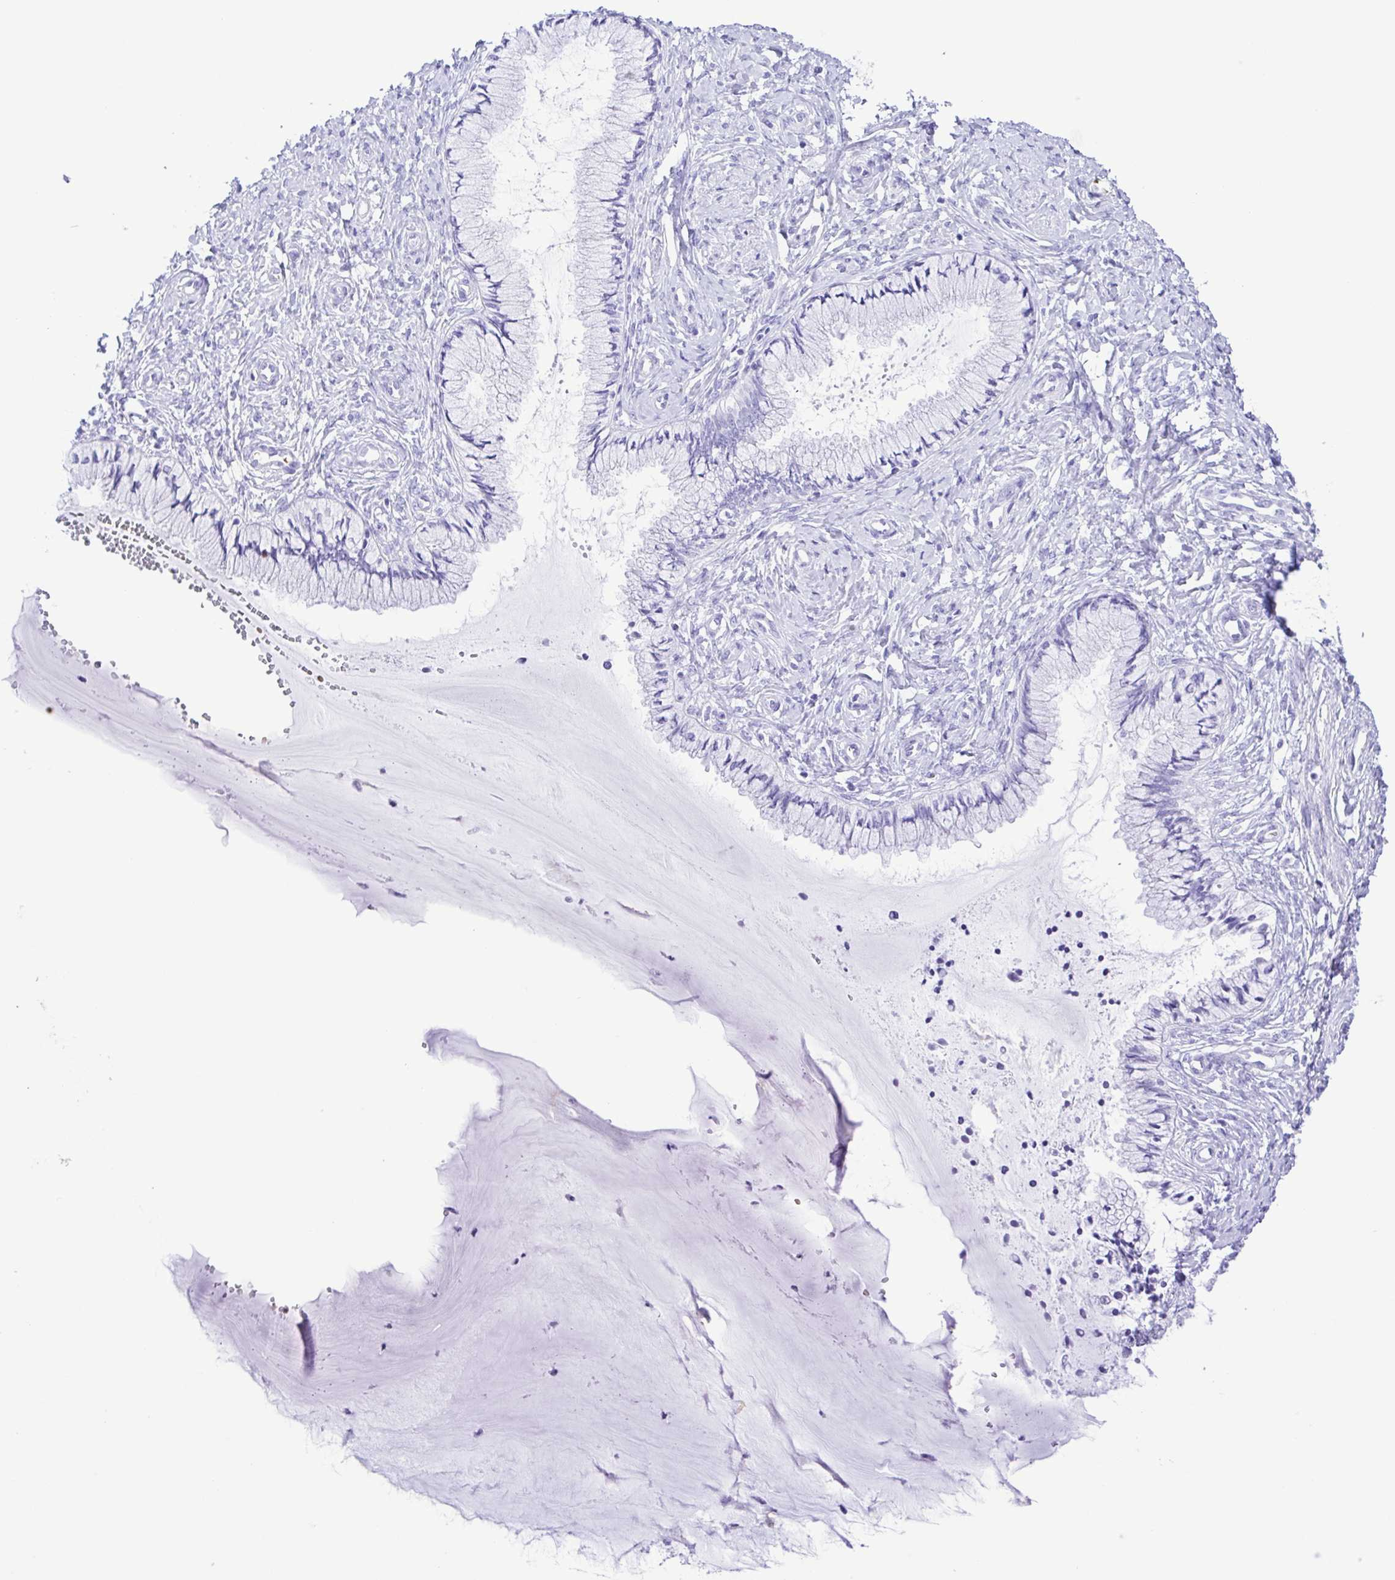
{"staining": {"intensity": "negative", "quantity": "none", "location": "none"}, "tissue": "cervix", "cell_type": "Glandular cells", "image_type": "normal", "snomed": [{"axis": "morphology", "description": "Normal tissue, NOS"}, {"axis": "topography", "description": "Cervix"}], "caption": "Glandular cells show no significant protein expression in benign cervix. Nuclei are stained in blue.", "gene": "SYT1", "patient": {"sex": "female", "age": 37}}